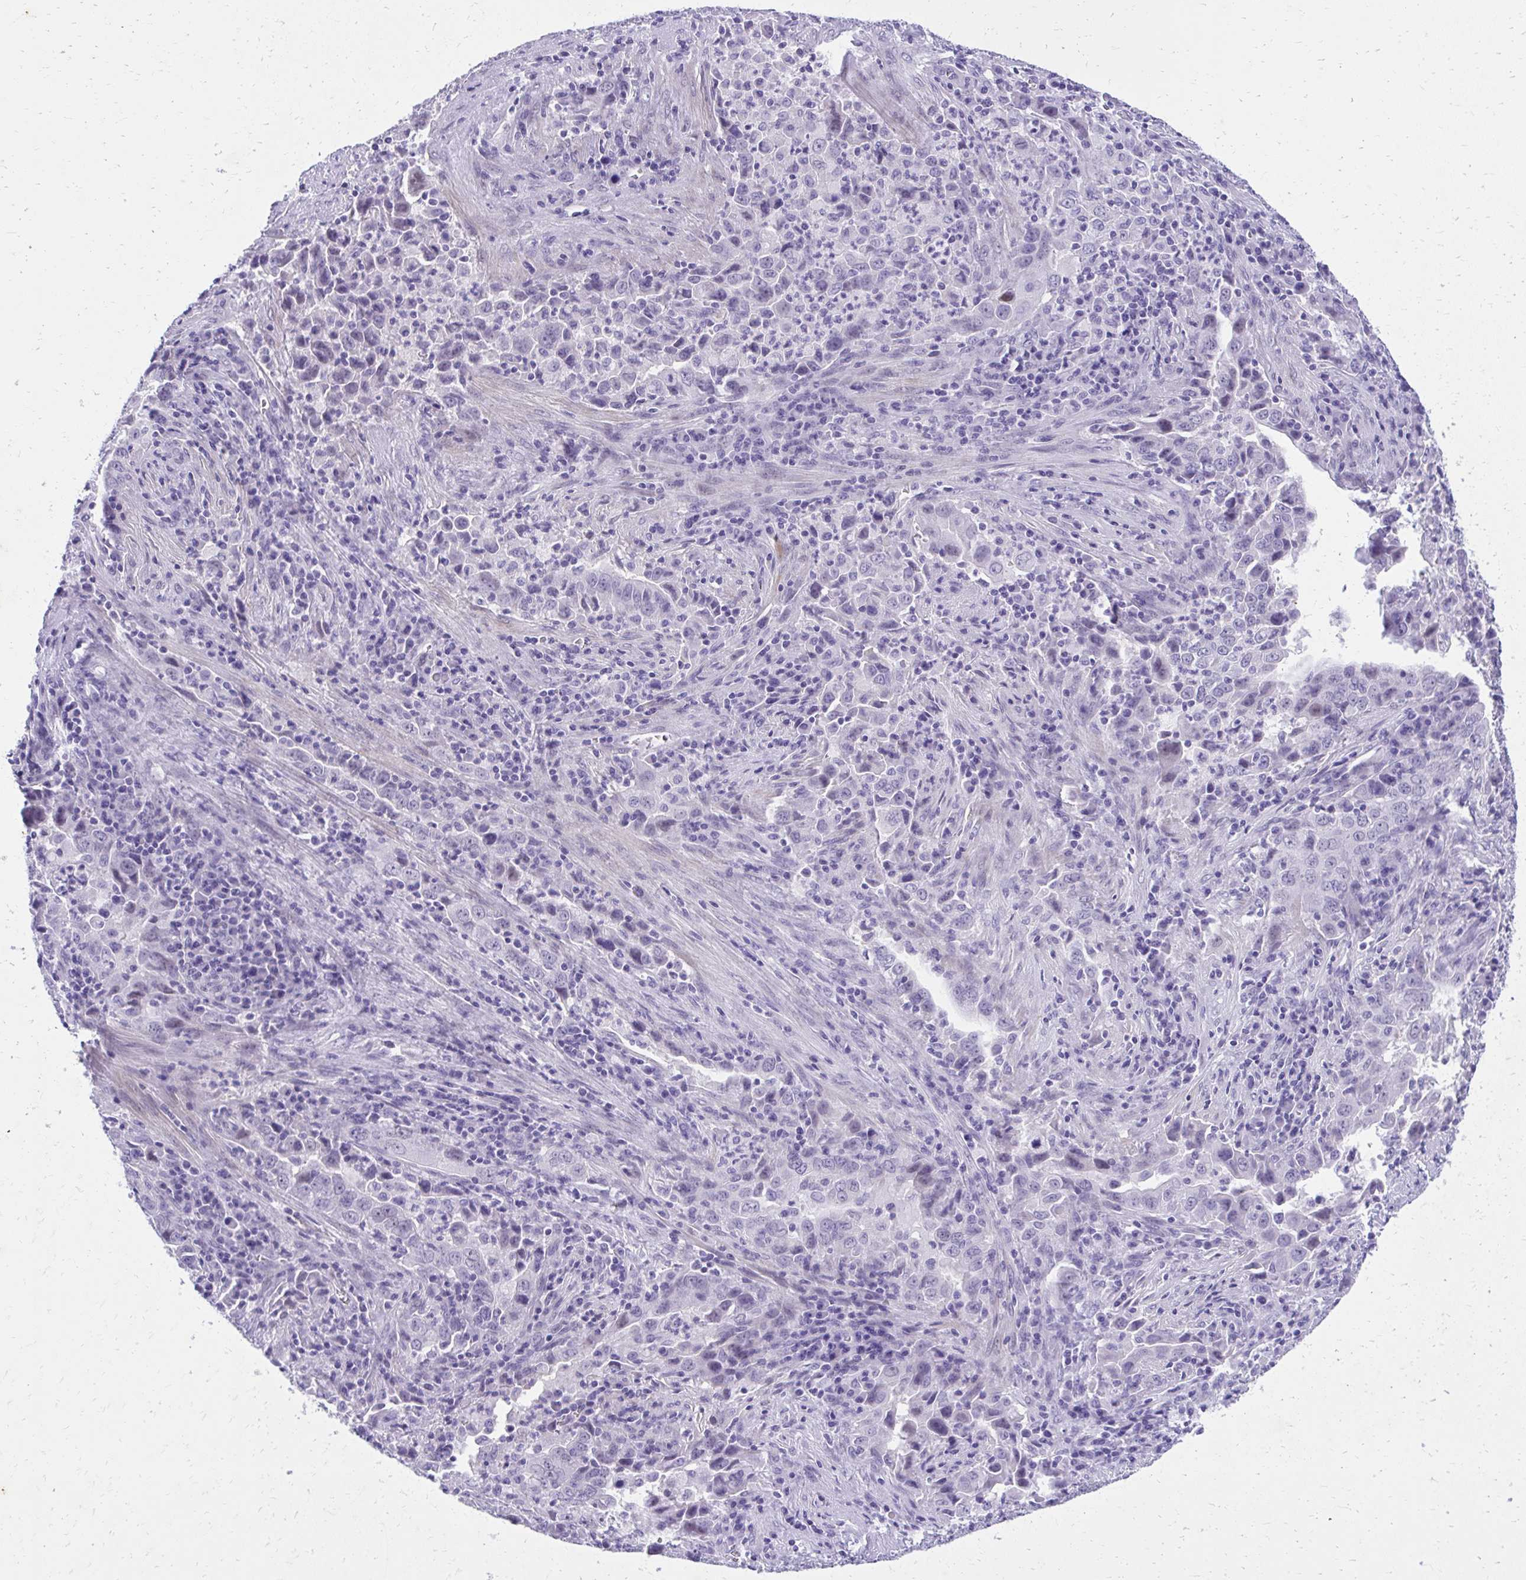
{"staining": {"intensity": "negative", "quantity": "none", "location": "none"}, "tissue": "lung cancer", "cell_type": "Tumor cells", "image_type": "cancer", "snomed": [{"axis": "morphology", "description": "Adenocarcinoma, NOS"}, {"axis": "topography", "description": "Lung"}], "caption": "Adenocarcinoma (lung) was stained to show a protein in brown. There is no significant expression in tumor cells.", "gene": "KLK1", "patient": {"sex": "male", "age": 67}}